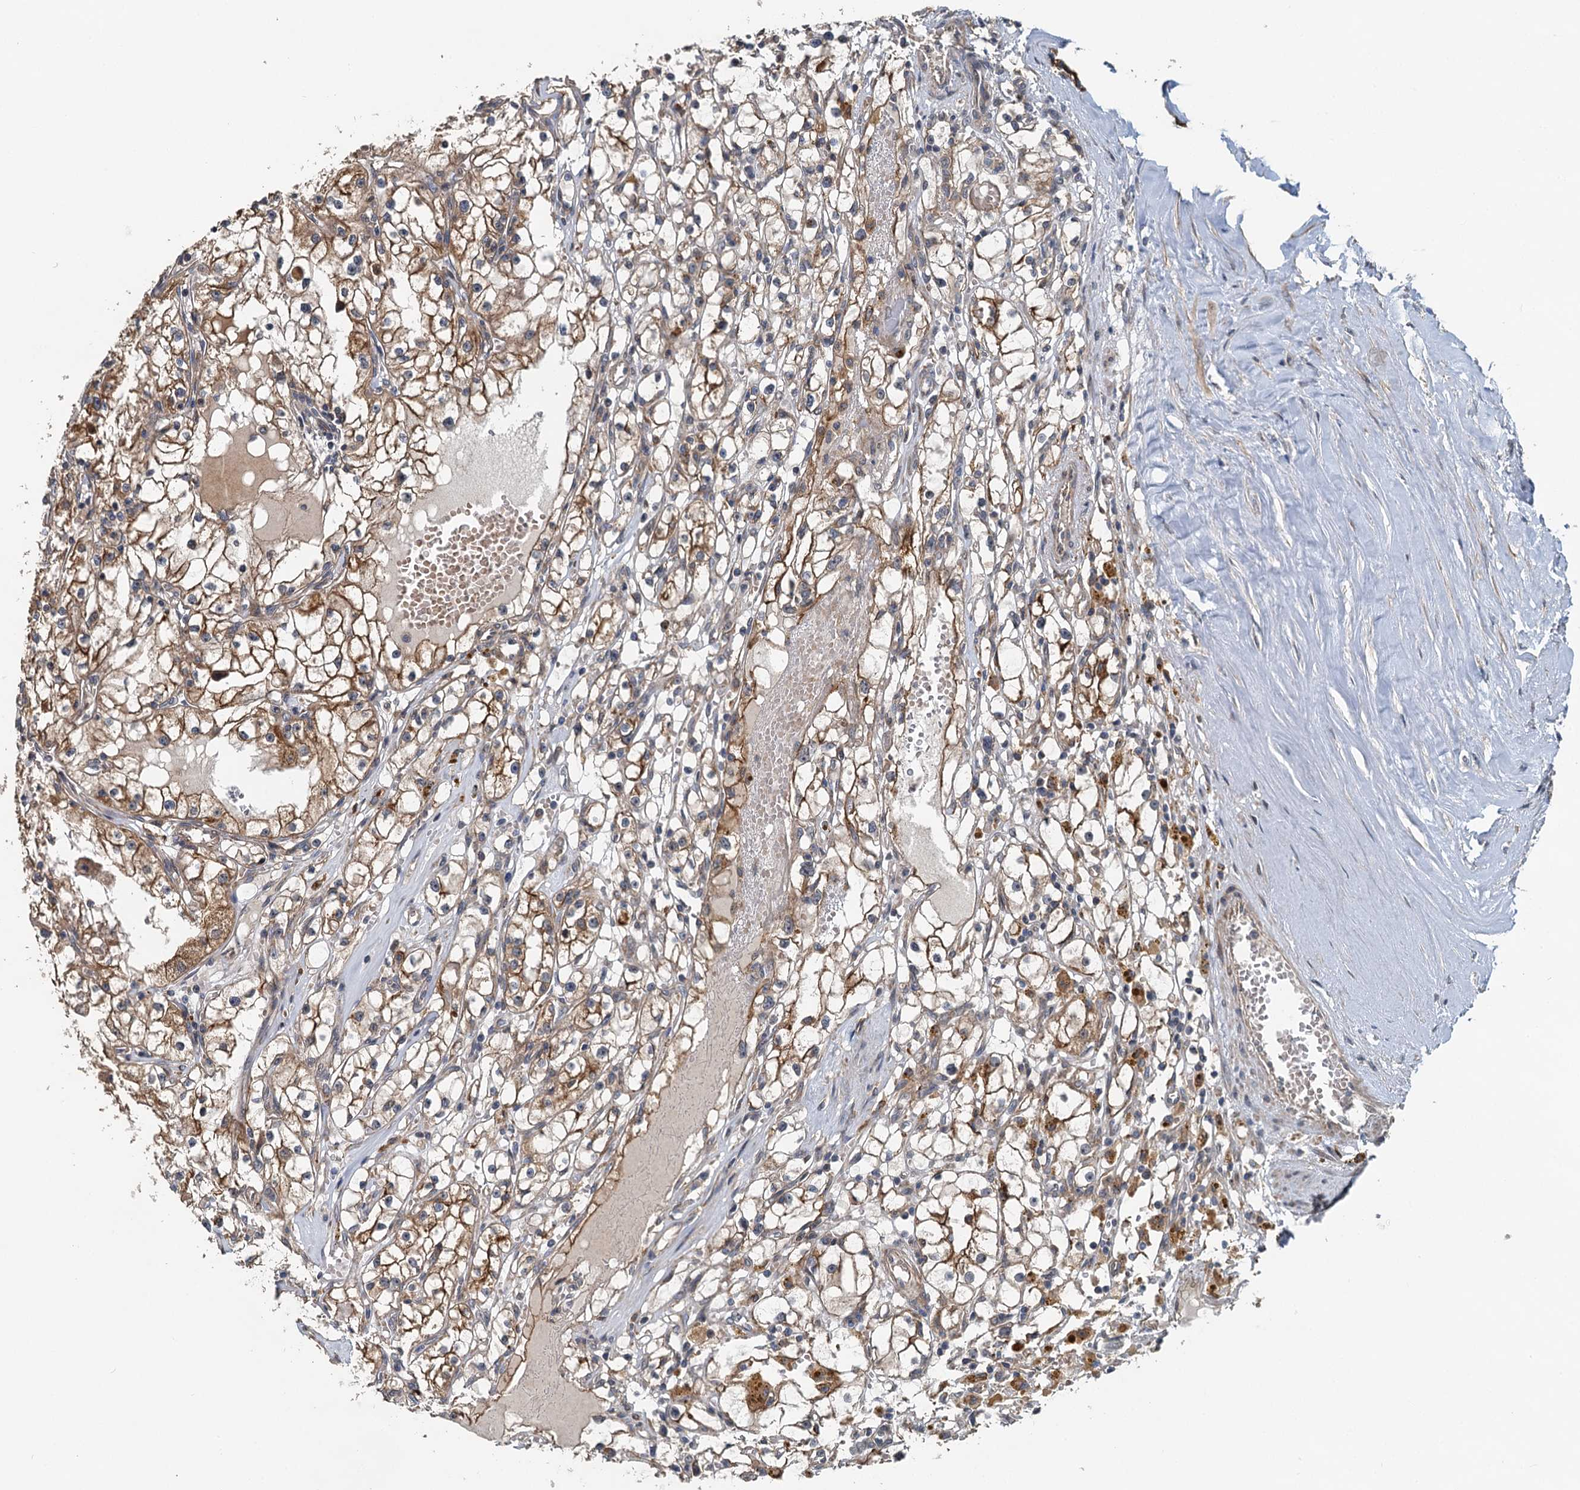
{"staining": {"intensity": "moderate", "quantity": ">75%", "location": "cytoplasmic/membranous"}, "tissue": "renal cancer", "cell_type": "Tumor cells", "image_type": "cancer", "snomed": [{"axis": "morphology", "description": "Adenocarcinoma, NOS"}, {"axis": "topography", "description": "Kidney"}], "caption": "The immunohistochemical stain shows moderate cytoplasmic/membranous positivity in tumor cells of renal cancer (adenocarcinoma) tissue. (DAB (3,3'-diaminobenzidine) = brown stain, brightfield microscopy at high magnification).", "gene": "LRRK2", "patient": {"sex": "male", "age": 56}}